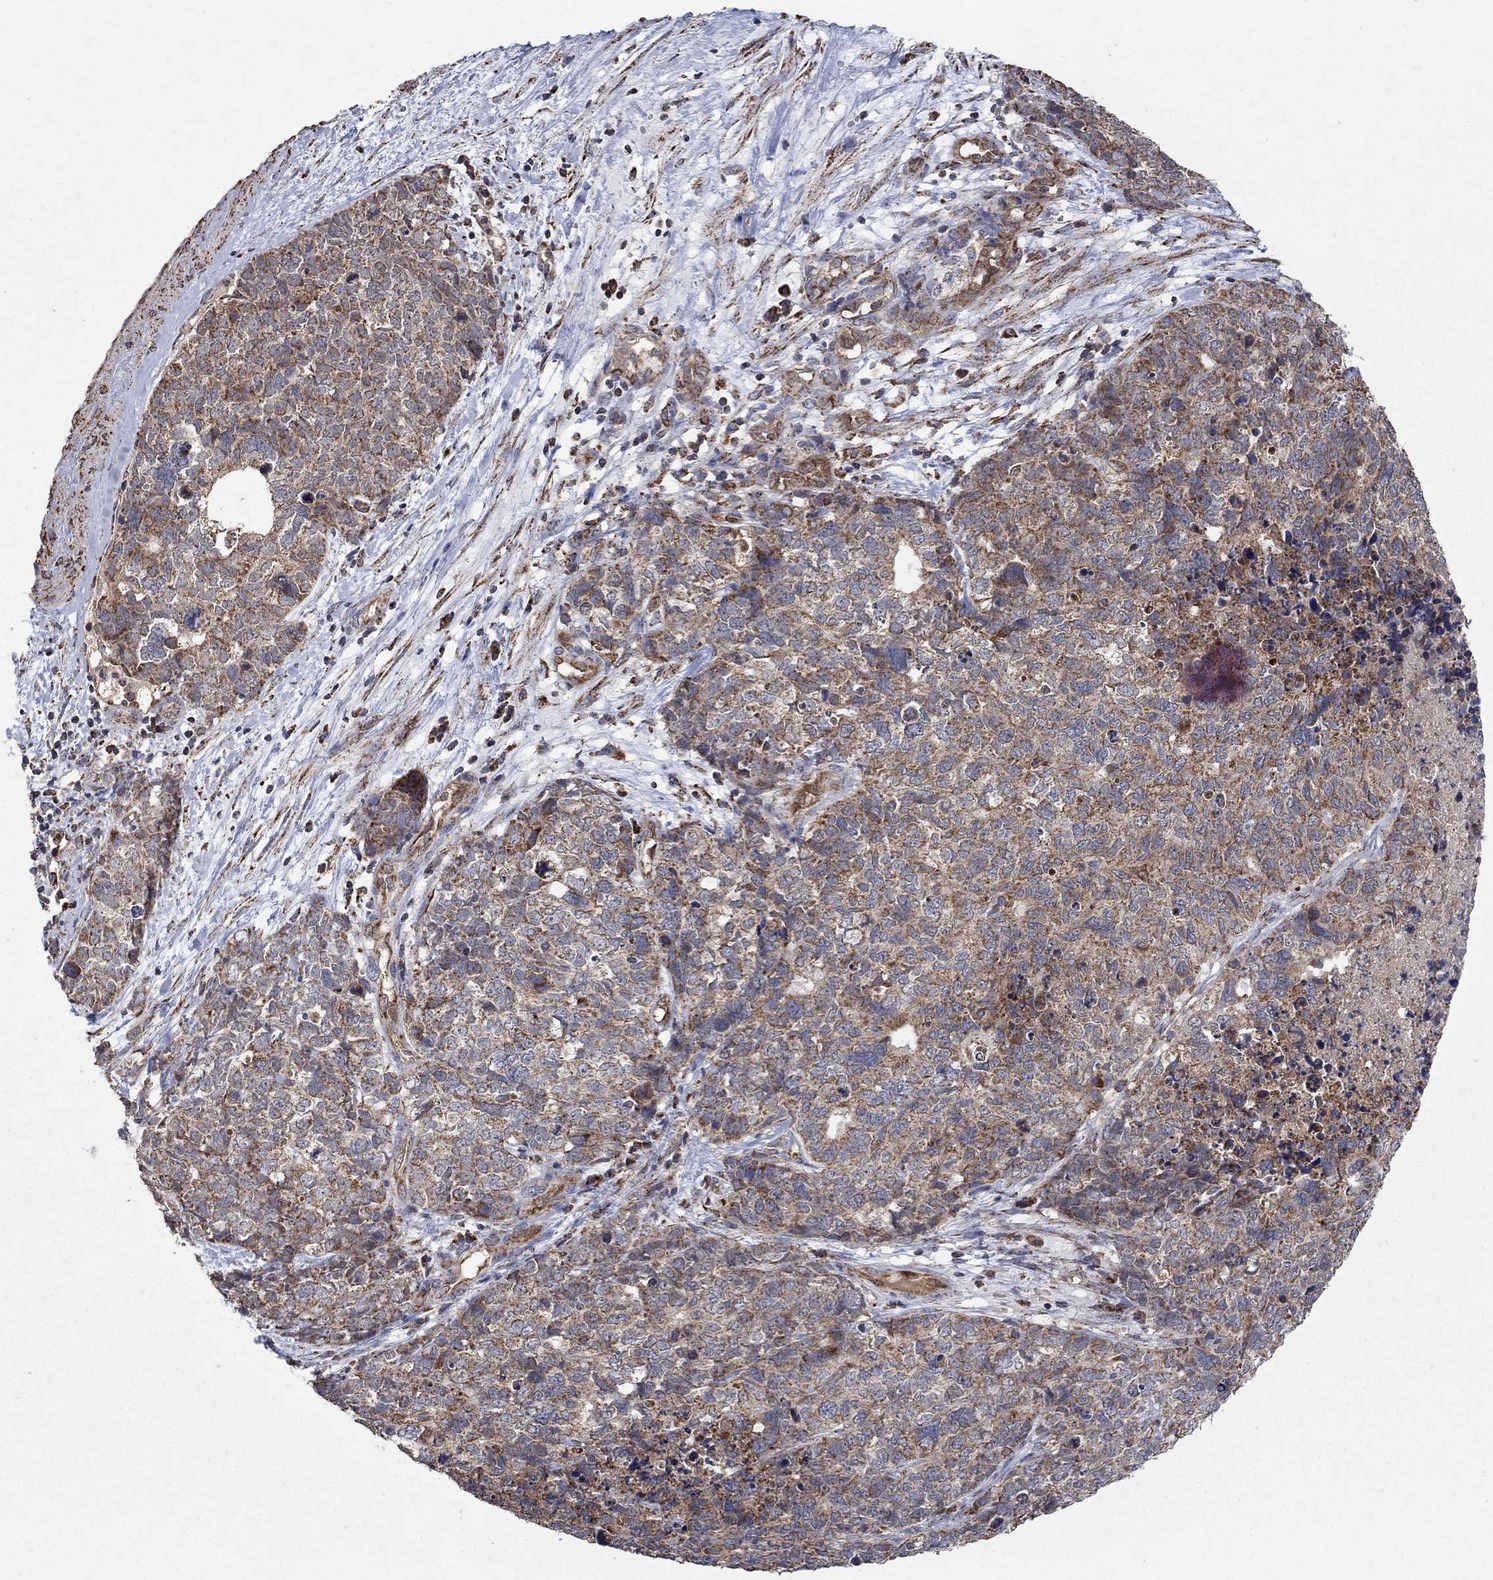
{"staining": {"intensity": "moderate", "quantity": ">75%", "location": "cytoplasmic/membranous"}, "tissue": "cervical cancer", "cell_type": "Tumor cells", "image_type": "cancer", "snomed": [{"axis": "morphology", "description": "Squamous cell carcinoma, NOS"}, {"axis": "topography", "description": "Cervix"}], "caption": "Moderate cytoplasmic/membranous staining is appreciated in approximately >75% of tumor cells in cervical squamous cell carcinoma. (Brightfield microscopy of DAB IHC at high magnification).", "gene": "DPH1", "patient": {"sex": "female", "age": 63}}